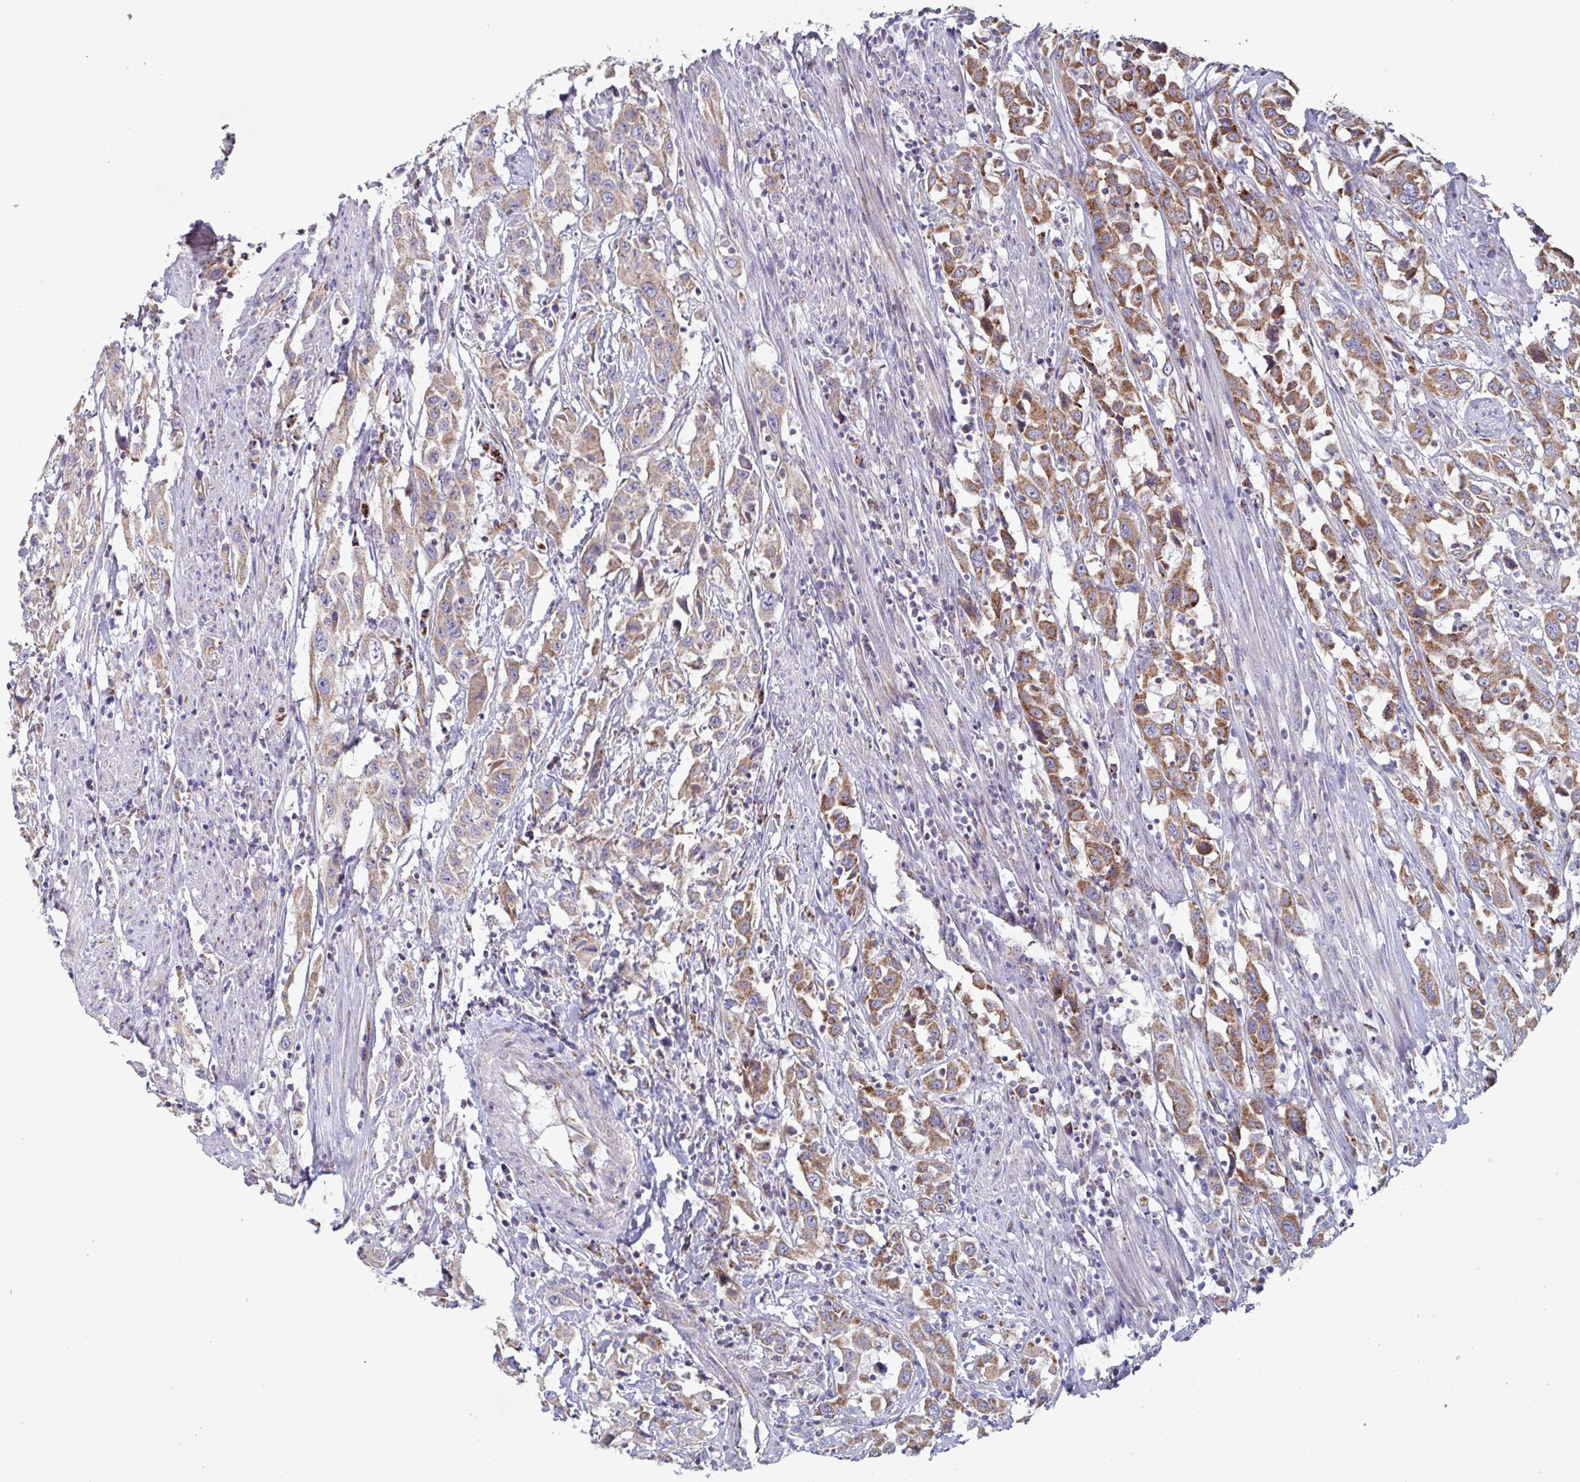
{"staining": {"intensity": "moderate", "quantity": ">75%", "location": "cytoplasmic/membranous"}, "tissue": "urothelial cancer", "cell_type": "Tumor cells", "image_type": "cancer", "snomed": [{"axis": "morphology", "description": "Urothelial carcinoma, High grade"}, {"axis": "topography", "description": "Urinary bladder"}], "caption": "Moderate cytoplasmic/membranous expression is appreciated in approximately >75% of tumor cells in urothelial carcinoma (high-grade). The protein of interest is stained brown, and the nuclei are stained in blue (DAB IHC with brightfield microscopy, high magnification).", "gene": "BCAT2", "patient": {"sex": "male", "age": 61}}